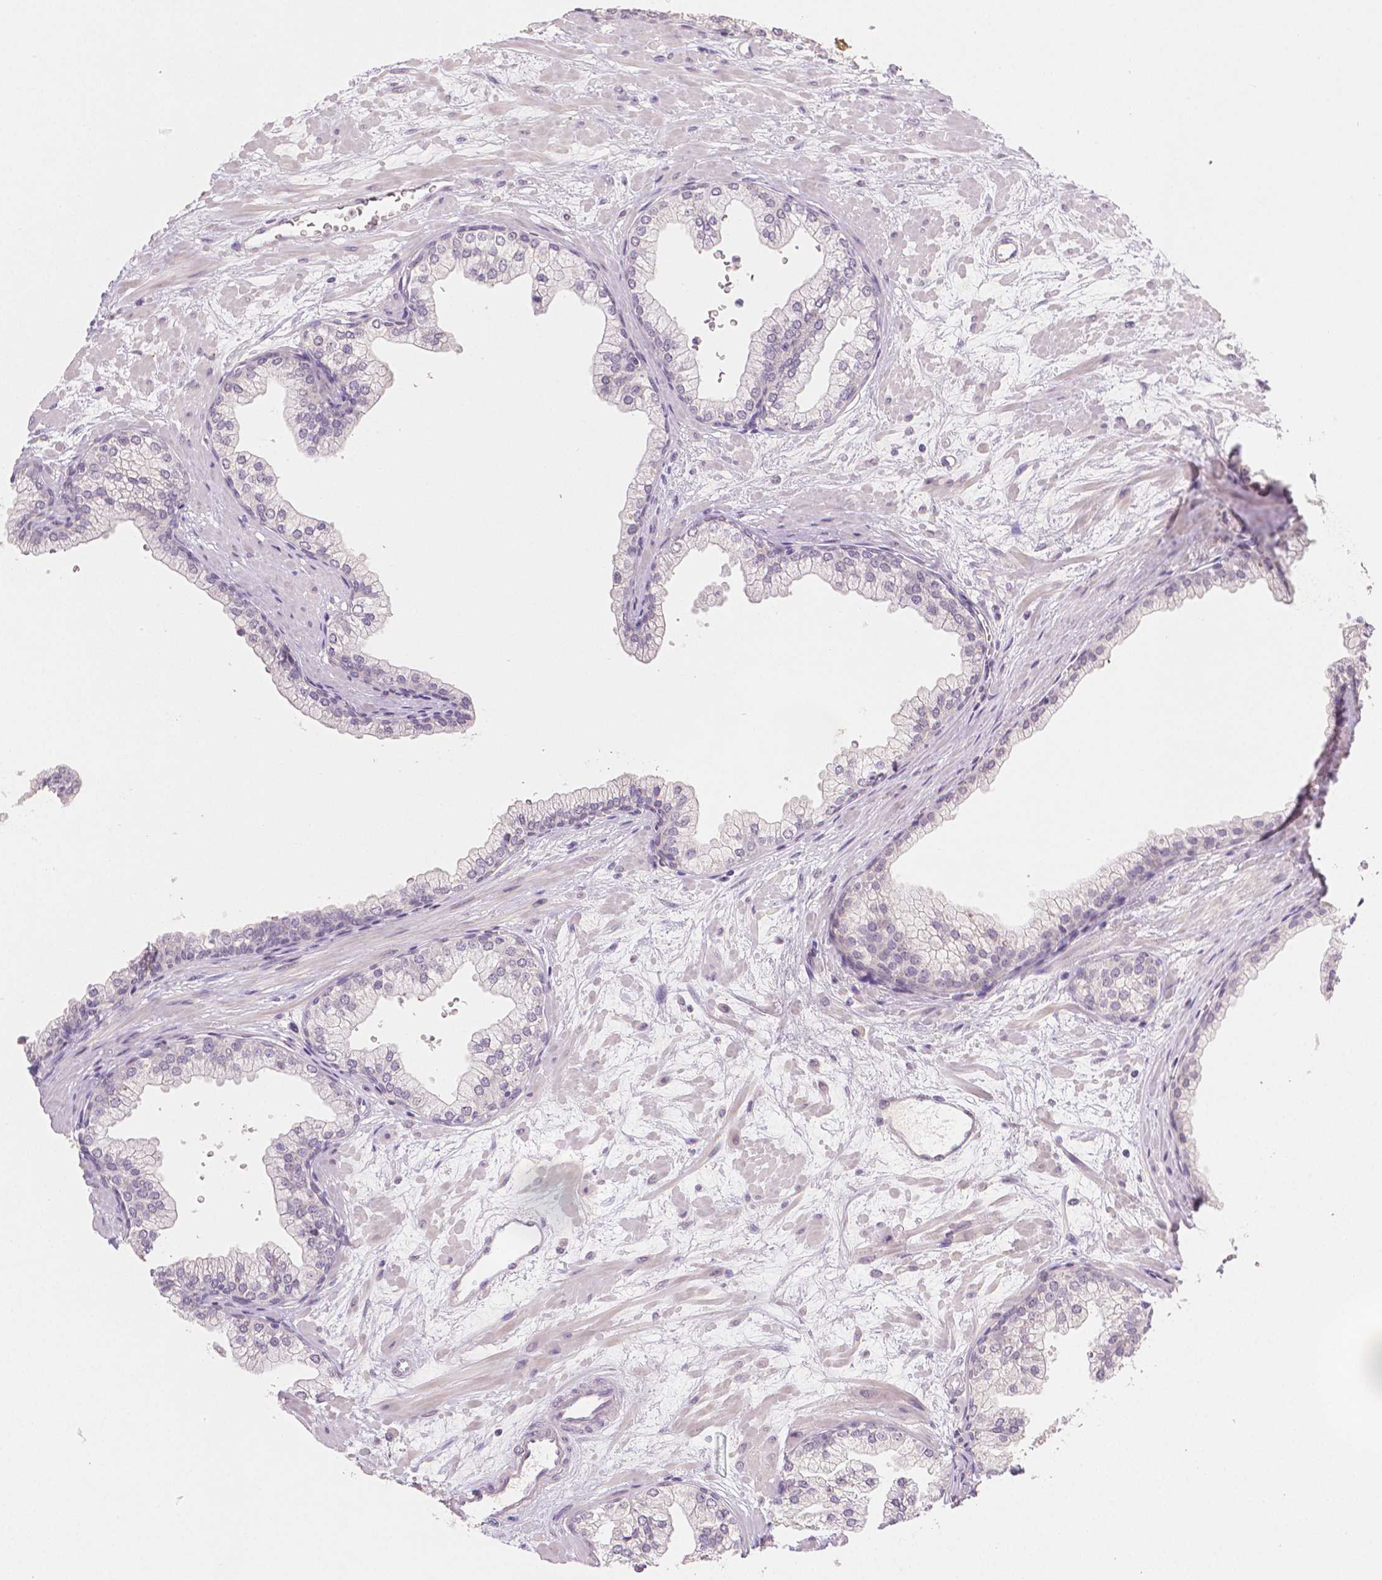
{"staining": {"intensity": "negative", "quantity": "none", "location": "none"}, "tissue": "prostate", "cell_type": "Glandular cells", "image_type": "normal", "snomed": [{"axis": "morphology", "description": "Normal tissue, NOS"}, {"axis": "topography", "description": "Prostate"}, {"axis": "topography", "description": "Peripheral nerve tissue"}], "caption": "Immunohistochemistry (IHC) of unremarkable human prostate displays no expression in glandular cells. The staining is performed using DAB (3,3'-diaminobenzidine) brown chromogen with nuclei counter-stained in using hematoxylin.", "gene": "TGM1", "patient": {"sex": "male", "age": 61}}